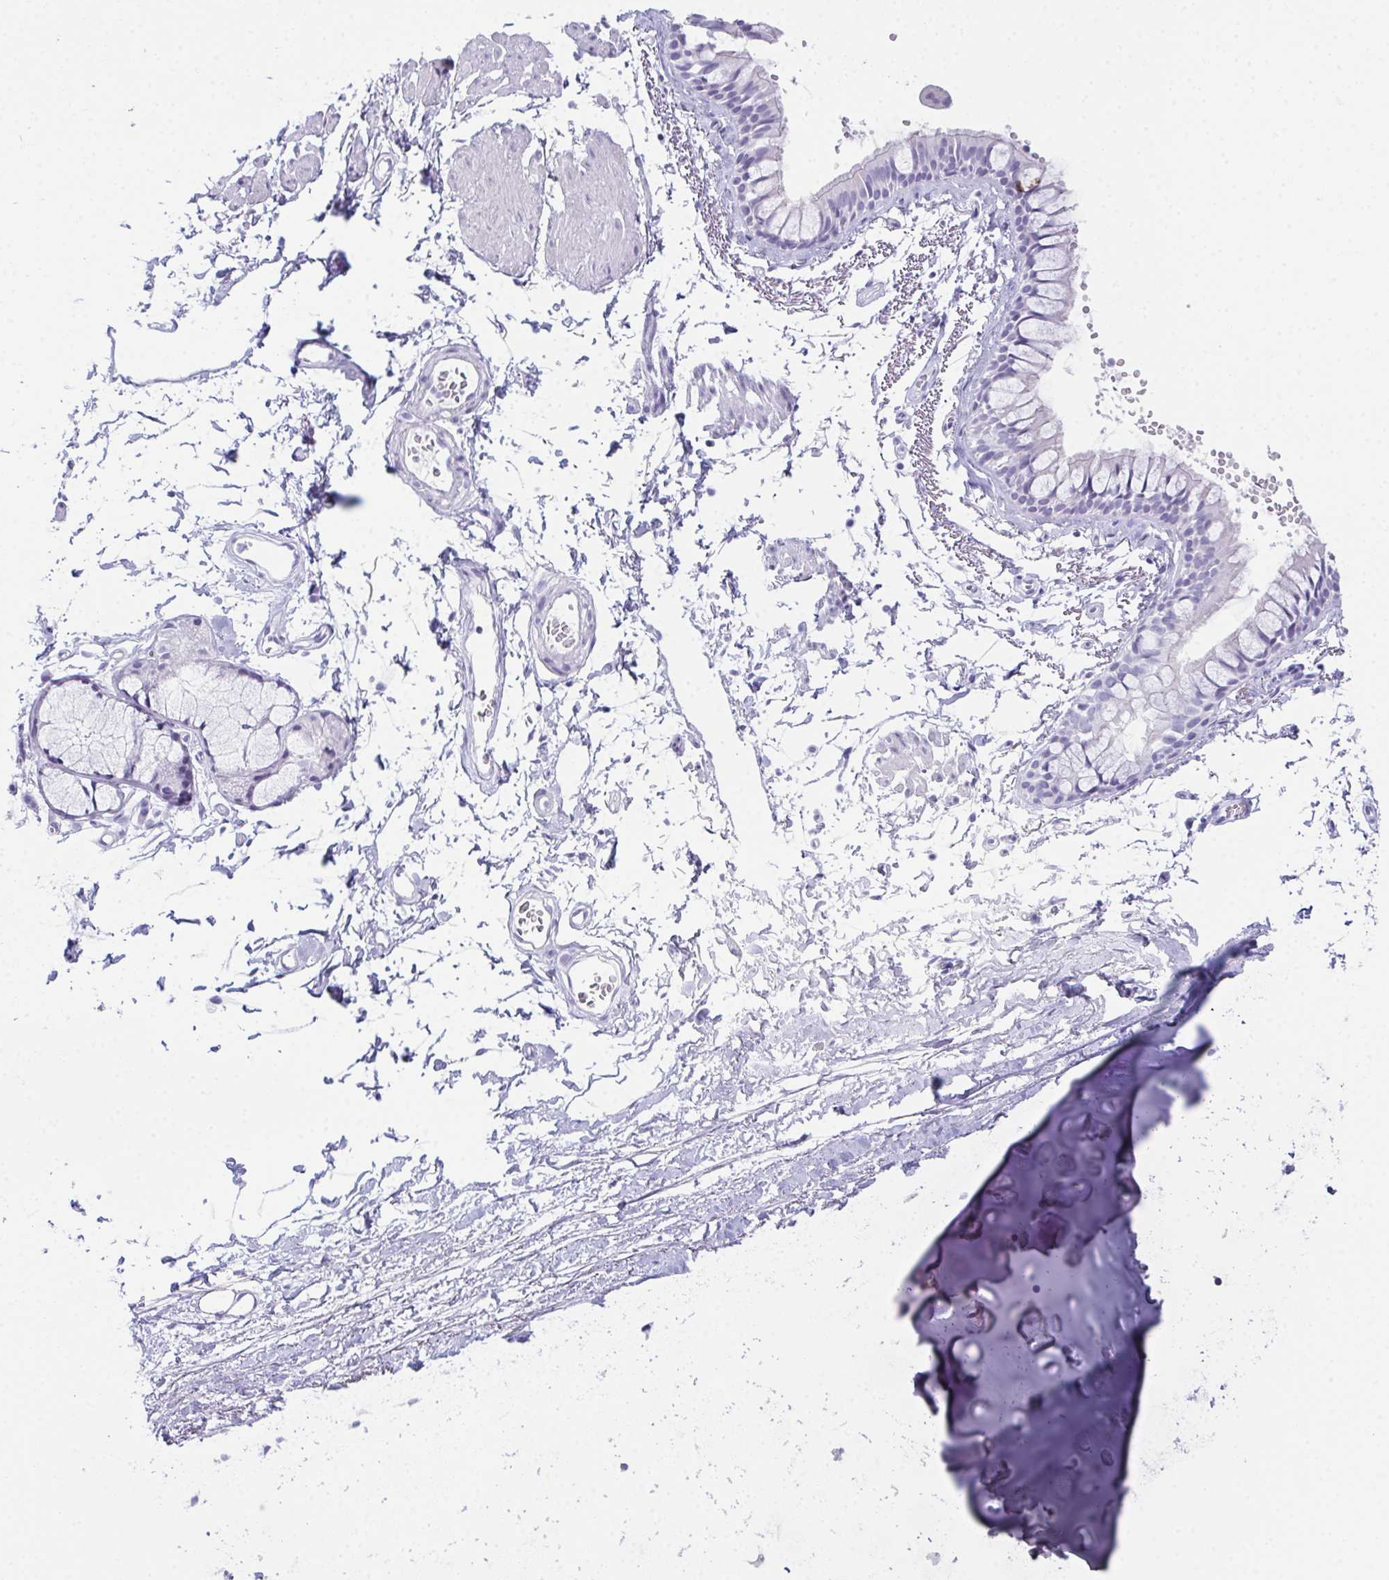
{"staining": {"intensity": "negative", "quantity": "none", "location": "none"}, "tissue": "bronchus", "cell_type": "Respiratory epithelial cells", "image_type": "normal", "snomed": [{"axis": "morphology", "description": "Normal tissue, NOS"}, {"axis": "topography", "description": "Cartilage tissue"}, {"axis": "topography", "description": "Bronchus"}, {"axis": "topography", "description": "Peripheral nerve tissue"}], "caption": "Immunohistochemistry (IHC) of benign human bronchus exhibits no expression in respiratory epithelial cells. (Stains: DAB IHC with hematoxylin counter stain, Microscopy: brightfield microscopy at high magnification).", "gene": "TEX19", "patient": {"sex": "female", "age": 59}}